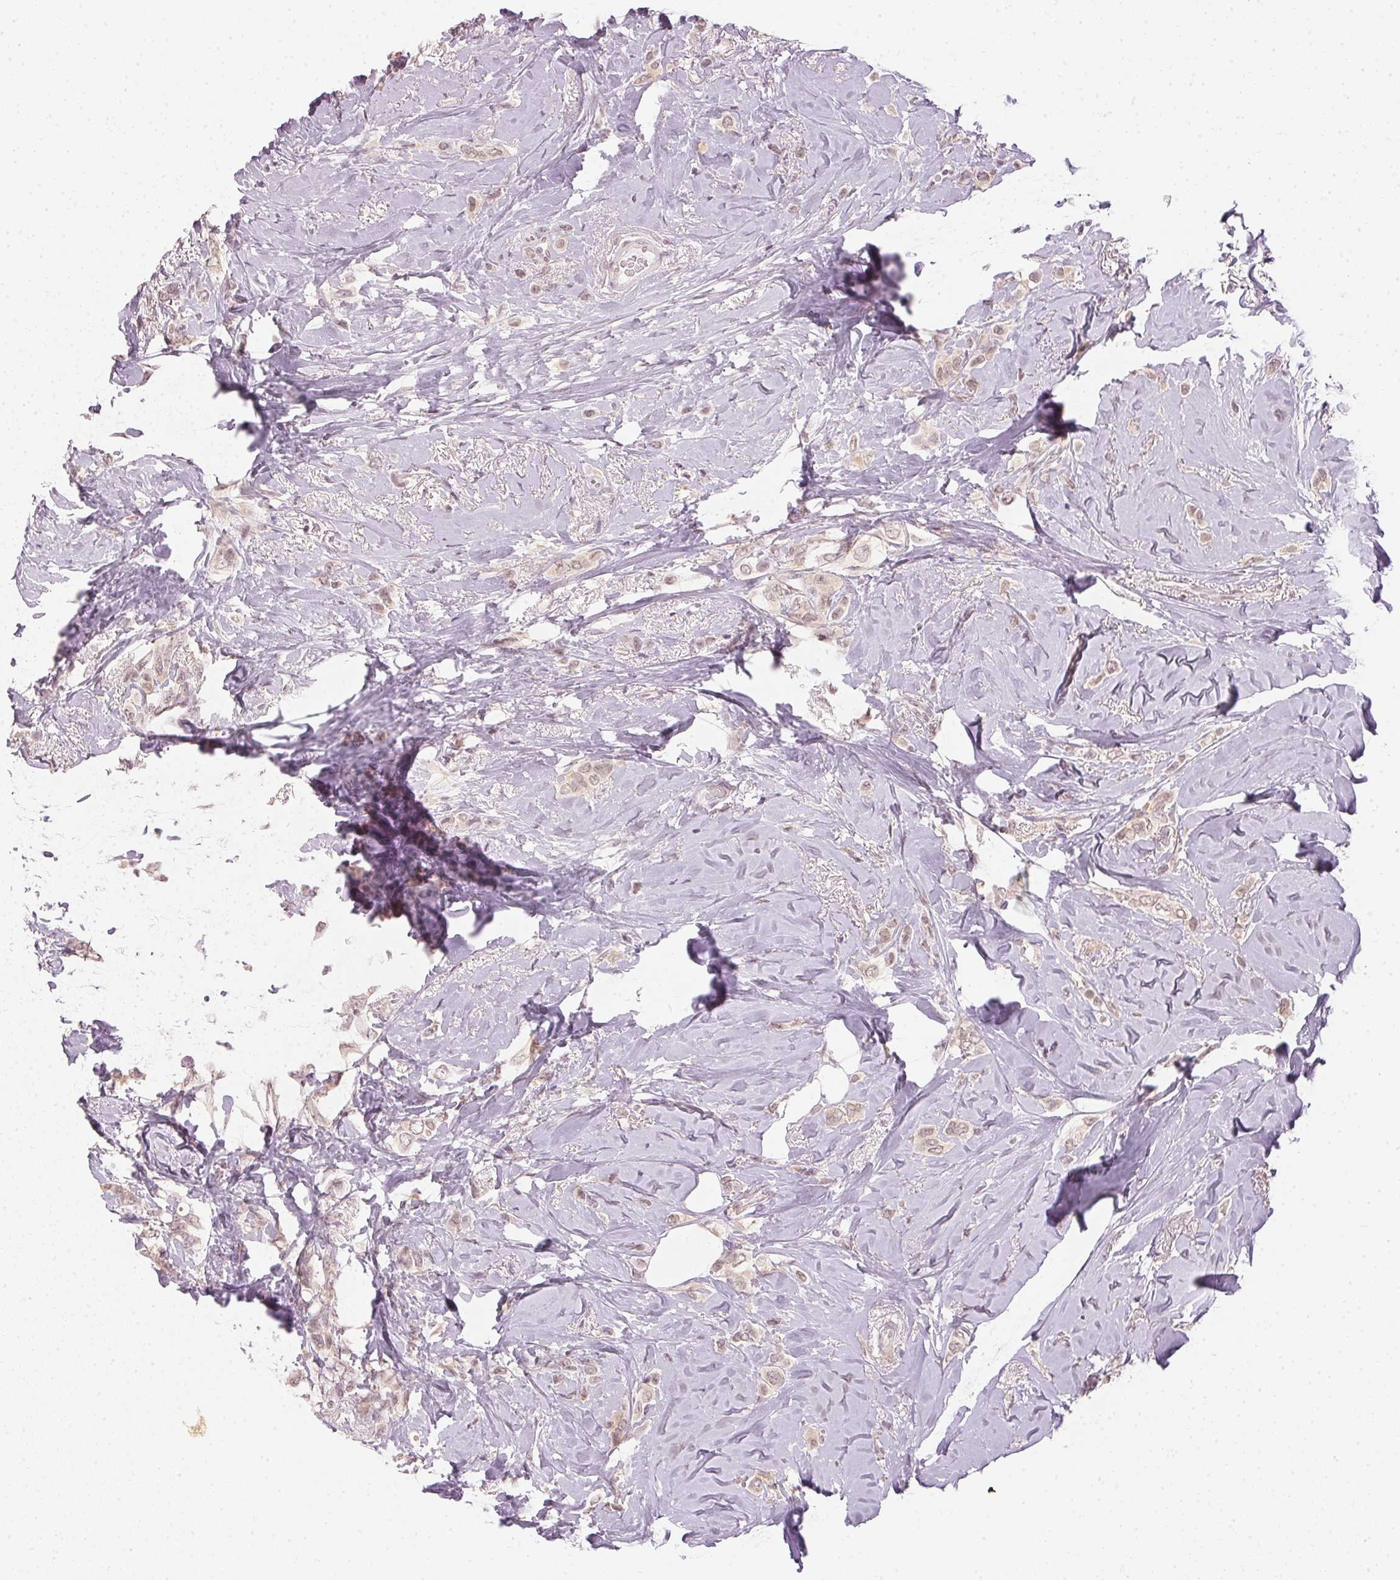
{"staining": {"intensity": "weak", "quantity": "<25%", "location": "cytoplasmic/membranous"}, "tissue": "breast cancer", "cell_type": "Tumor cells", "image_type": "cancer", "snomed": [{"axis": "morphology", "description": "Lobular carcinoma"}, {"axis": "topography", "description": "Breast"}], "caption": "This histopathology image is of breast cancer (lobular carcinoma) stained with immunohistochemistry to label a protein in brown with the nuclei are counter-stained blue. There is no positivity in tumor cells.", "gene": "KPRP", "patient": {"sex": "female", "age": 66}}